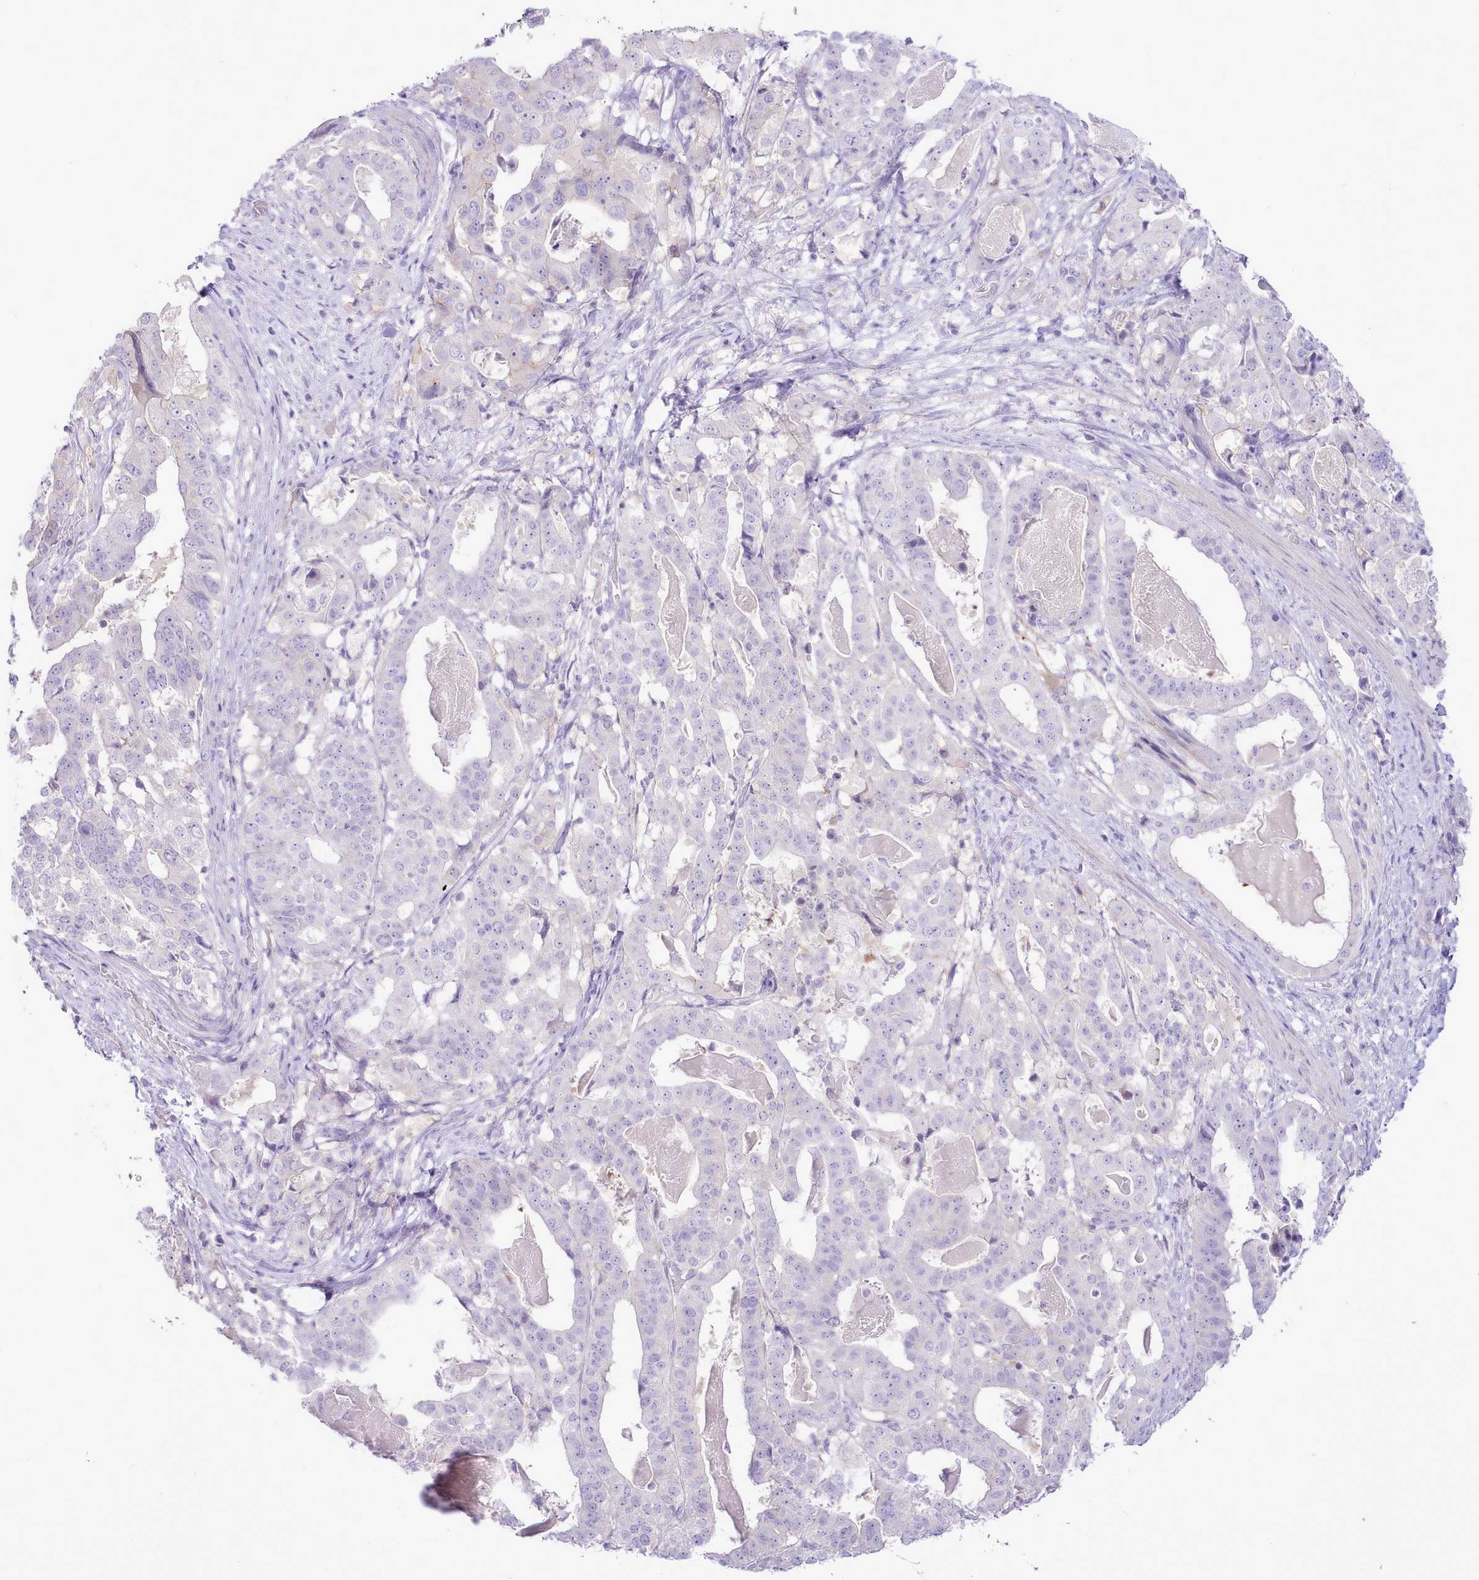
{"staining": {"intensity": "negative", "quantity": "none", "location": "none"}, "tissue": "stomach cancer", "cell_type": "Tumor cells", "image_type": "cancer", "snomed": [{"axis": "morphology", "description": "Adenocarcinoma, NOS"}, {"axis": "topography", "description": "Stomach"}], "caption": "Immunohistochemical staining of human adenocarcinoma (stomach) displays no significant expression in tumor cells.", "gene": "MDFI", "patient": {"sex": "male", "age": 48}}